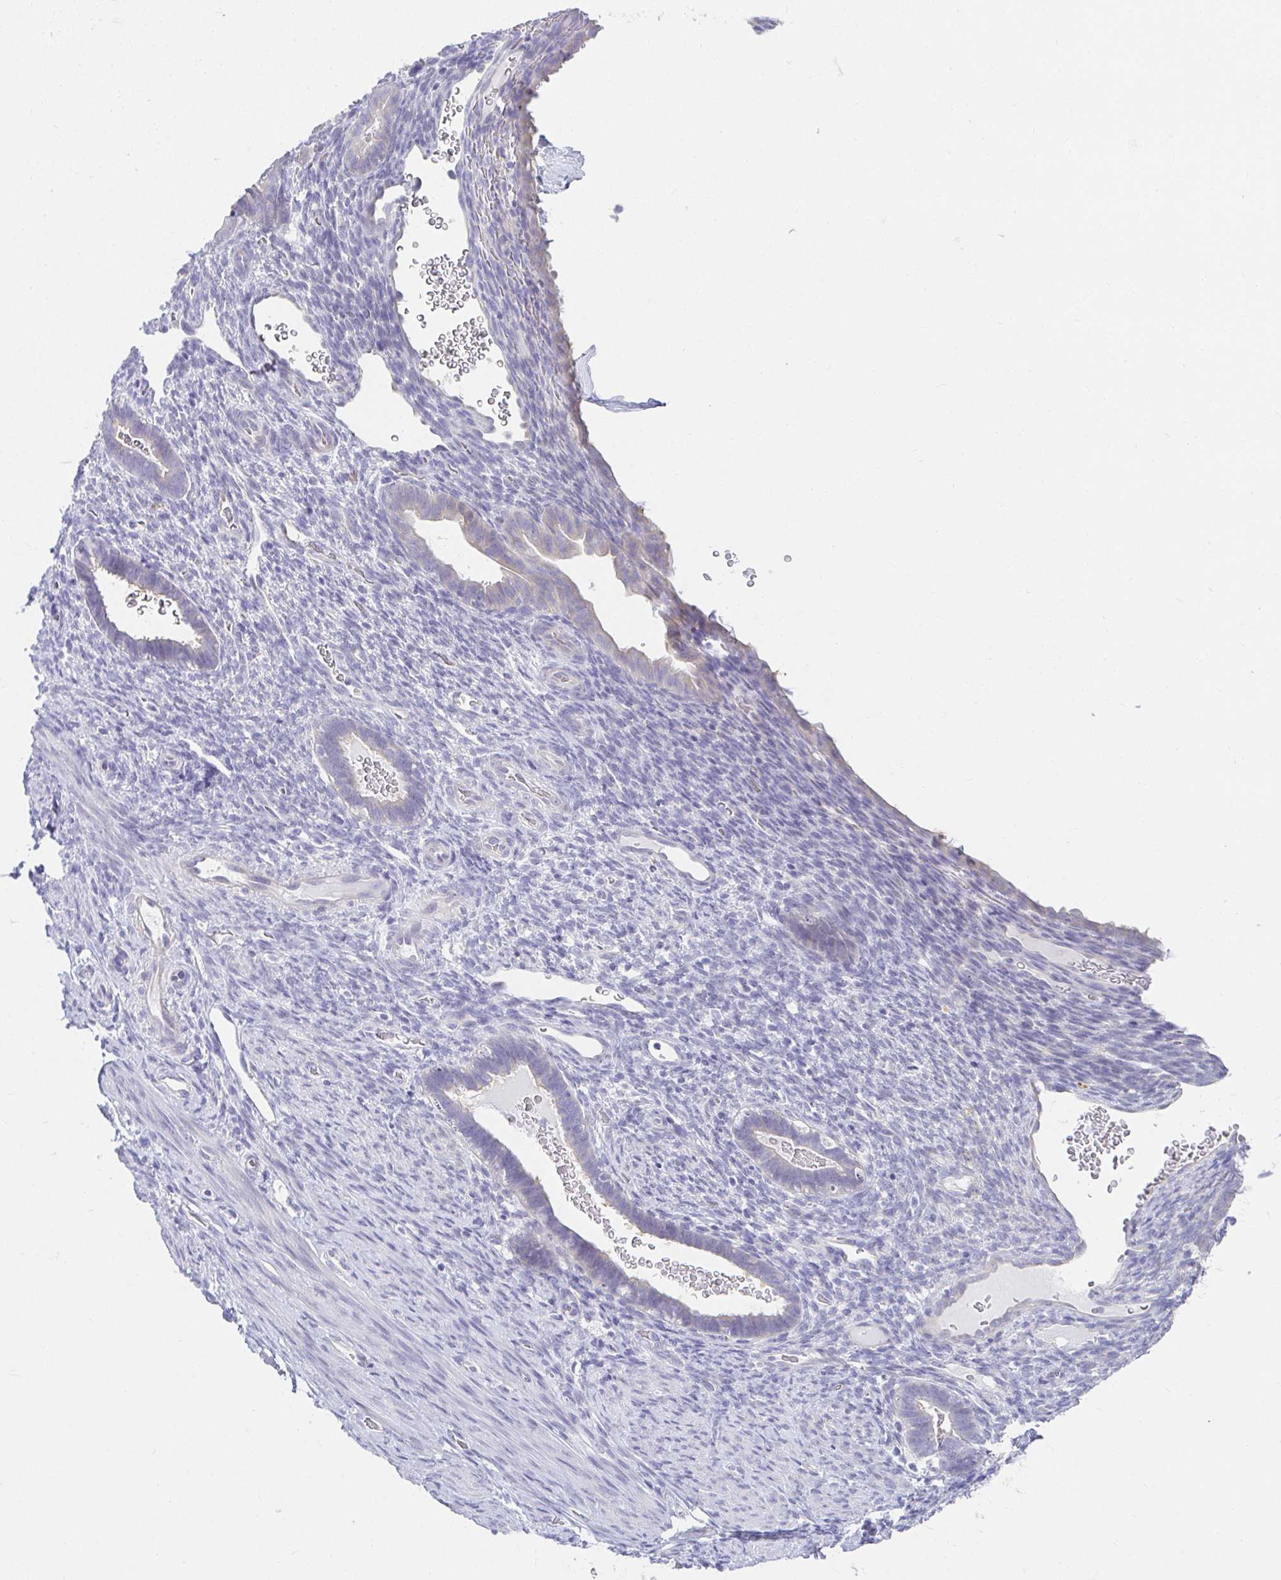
{"staining": {"intensity": "negative", "quantity": "none", "location": "none"}, "tissue": "endometrium", "cell_type": "Cells in endometrial stroma", "image_type": "normal", "snomed": [{"axis": "morphology", "description": "Normal tissue, NOS"}, {"axis": "topography", "description": "Endometrium"}], "caption": "Immunohistochemical staining of benign endometrium displays no significant expression in cells in endometrial stroma.", "gene": "VGLL1", "patient": {"sex": "female", "age": 34}}